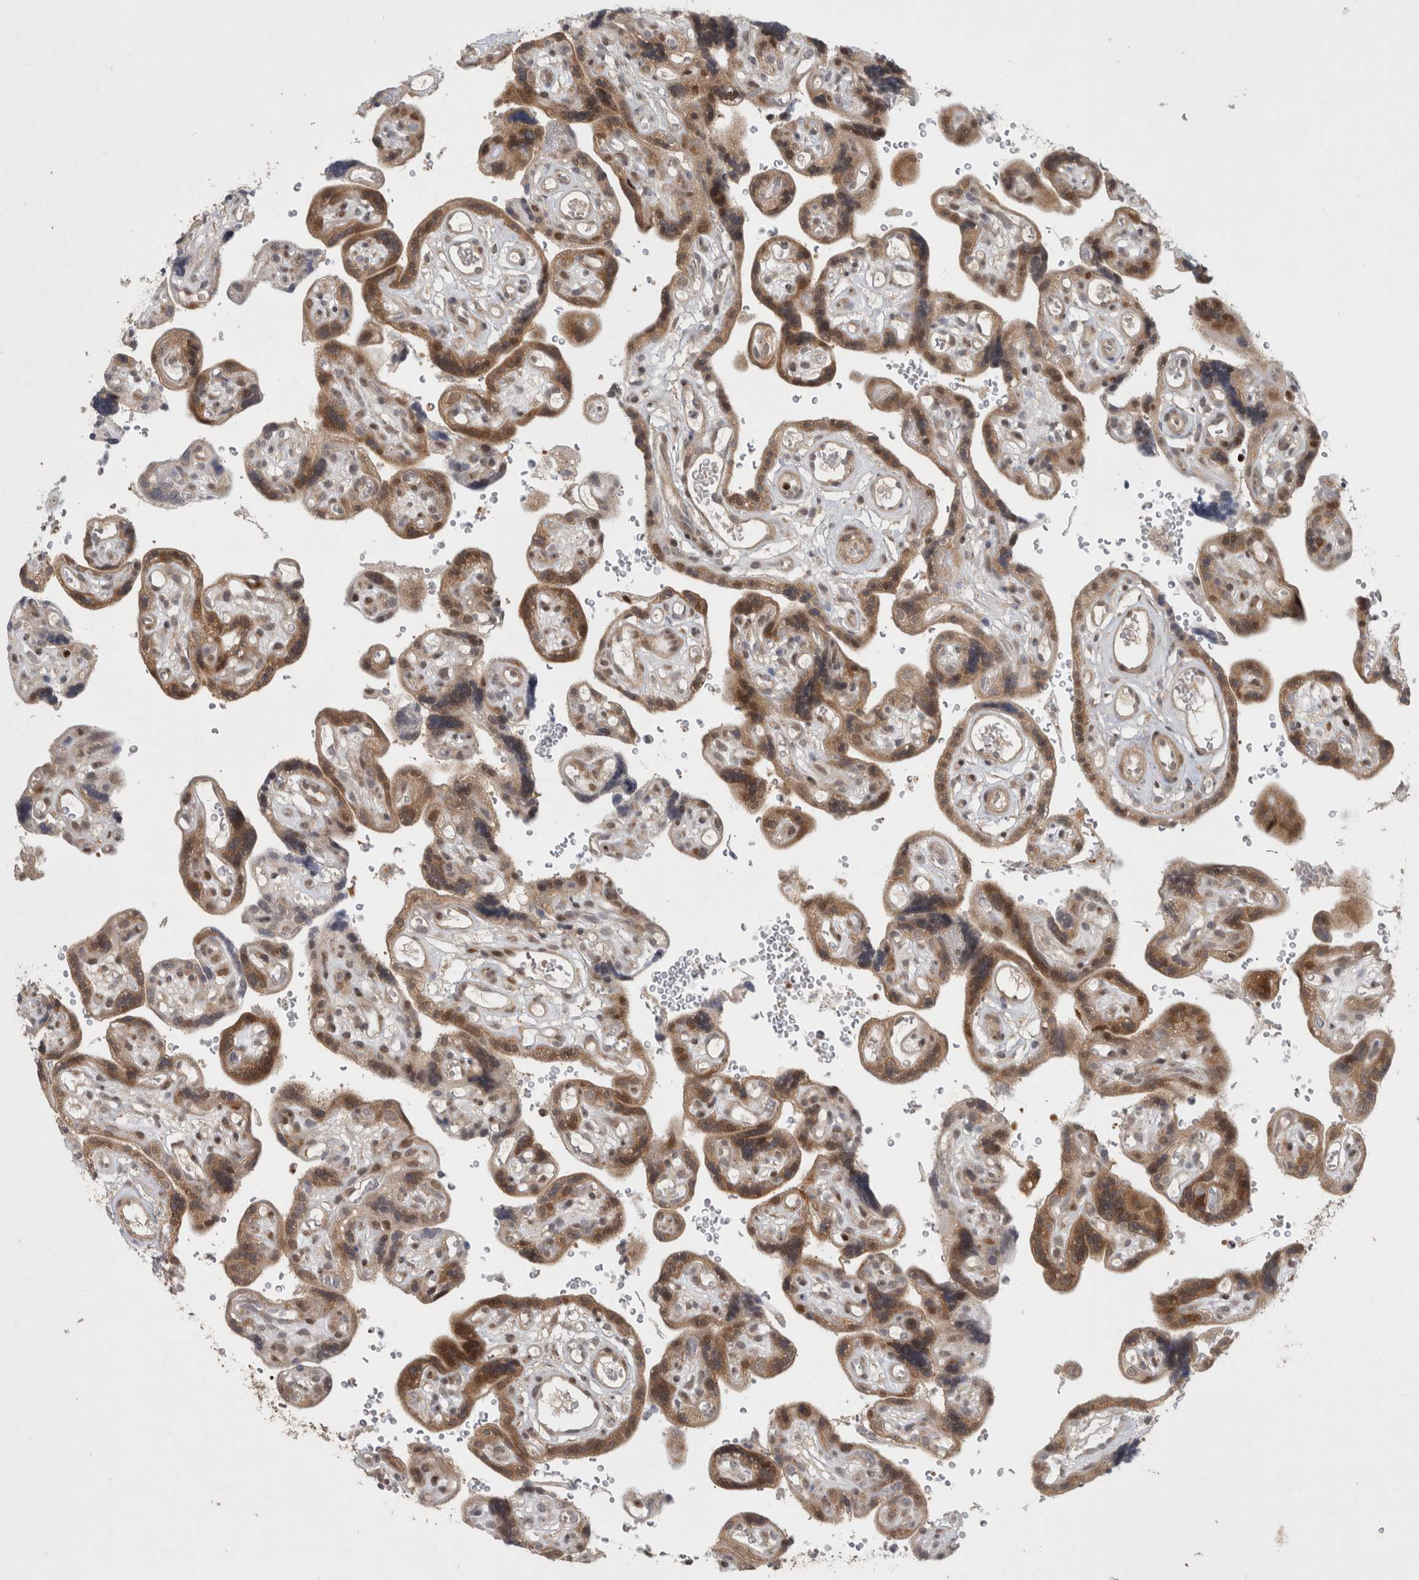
{"staining": {"intensity": "moderate", "quantity": ">75%", "location": "cytoplasmic/membranous,nuclear"}, "tissue": "placenta", "cell_type": "Decidual cells", "image_type": "normal", "snomed": [{"axis": "morphology", "description": "Normal tissue, NOS"}, {"axis": "topography", "description": "Placenta"}], "caption": "Human placenta stained with a protein marker displays moderate staining in decidual cells.", "gene": "KDM8", "patient": {"sex": "female", "age": 30}}